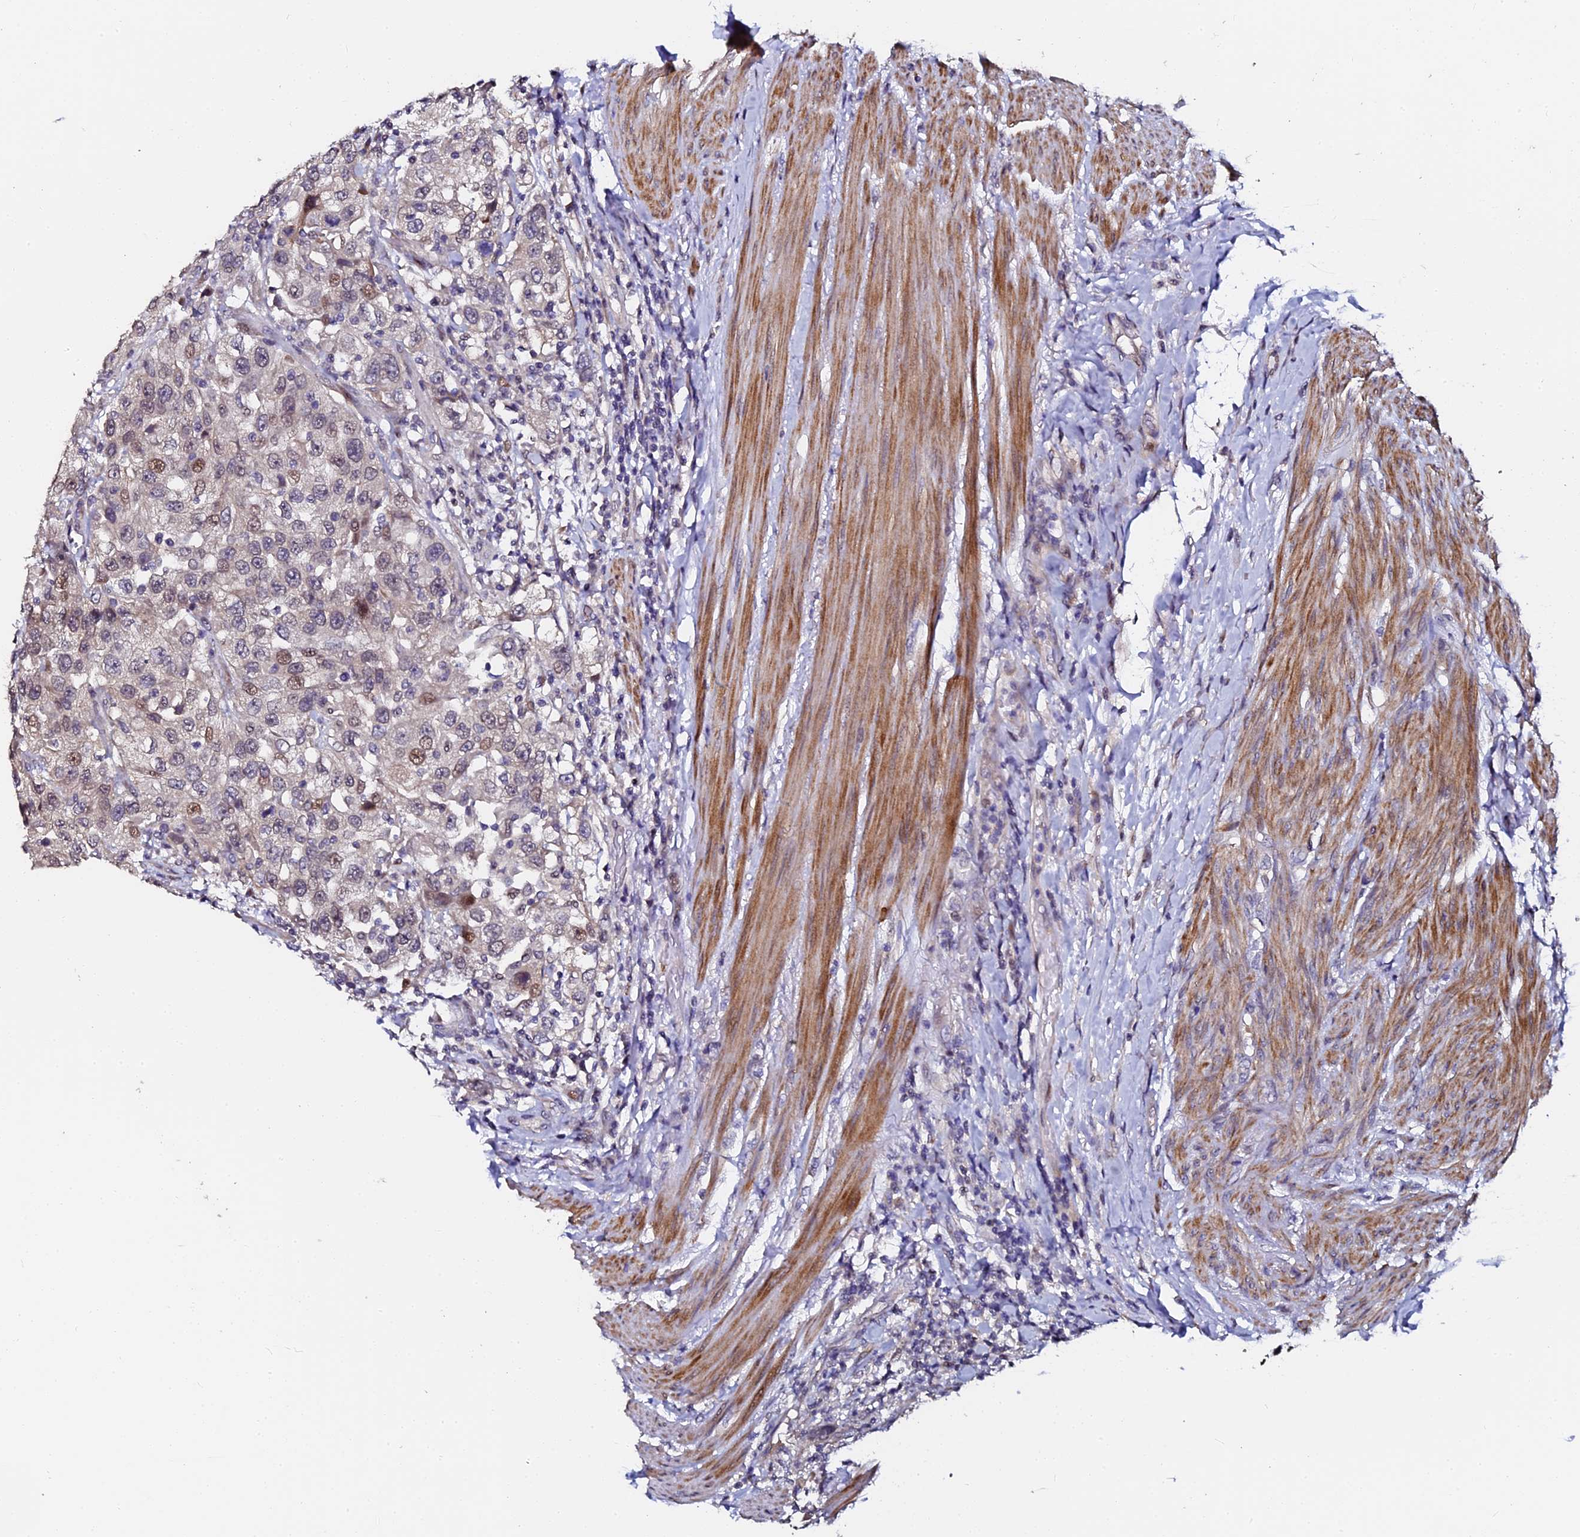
{"staining": {"intensity": "moderate", "quantity": "<25%", "location": "nuclear"}, "tissue": "urothelial cancer", "cell_type": "Tumor cells", "image_type": "cancer", "snomed": [{"axis": "morphology", "description": "Urothelial carcinoma, High grade"}, {"axis": "topography", "description": "Urinary bladder"}], "caption": "Protein analysis of urothelial carcinoma (high-grade) tissue shows moderate nuclear positivity in approximately <25% of tumor cells. (DAB (3,3'-diaminobenzidine) IHC with brightfield microscopy, high magnification).", "gene": "GPN3", "patient": {"sex": "female", "age": 80}}